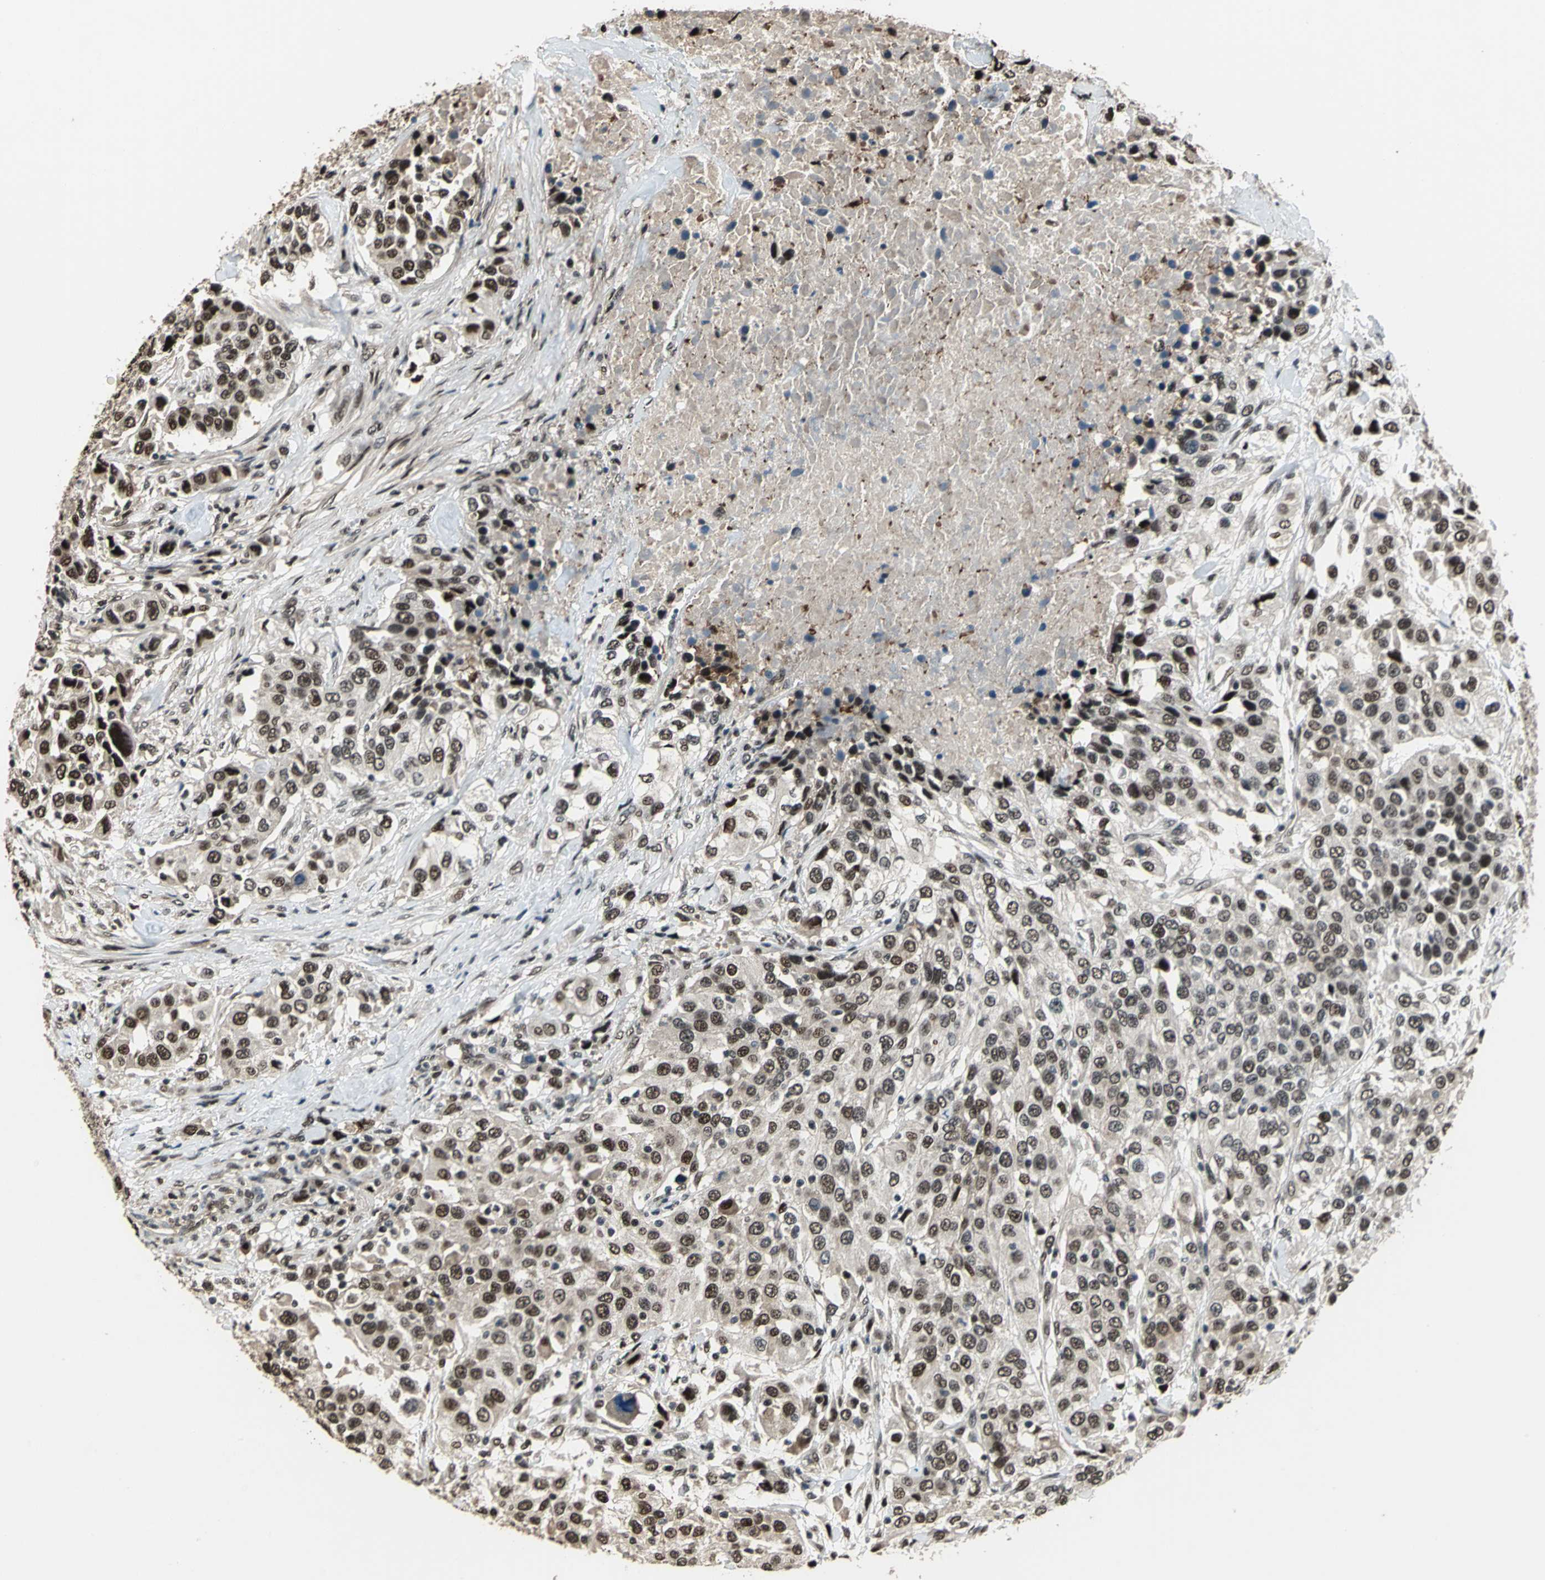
{"staining": {"intensity": "moderate", "quantity": ">75%", "location": "nuclear"}, "tissue": "urothelial cancer", "cell_type": "Tumor cells", "image_type": "cancer", "snomed": [{"axis": "morphology", "description": "Urothelial carcinoma, High grade"}, {"axis": "topography", "description": "Urinary bladder"}], "caption": "IHC photomicrograph of human high-grade urothelial carcinoma stained for a protein (brown), which displays medium levels of moderate nuclear staining in about >75% of tumor cells.", "gene": "MIS18BP1", "patient": {"sex": "female", "age": 80}}